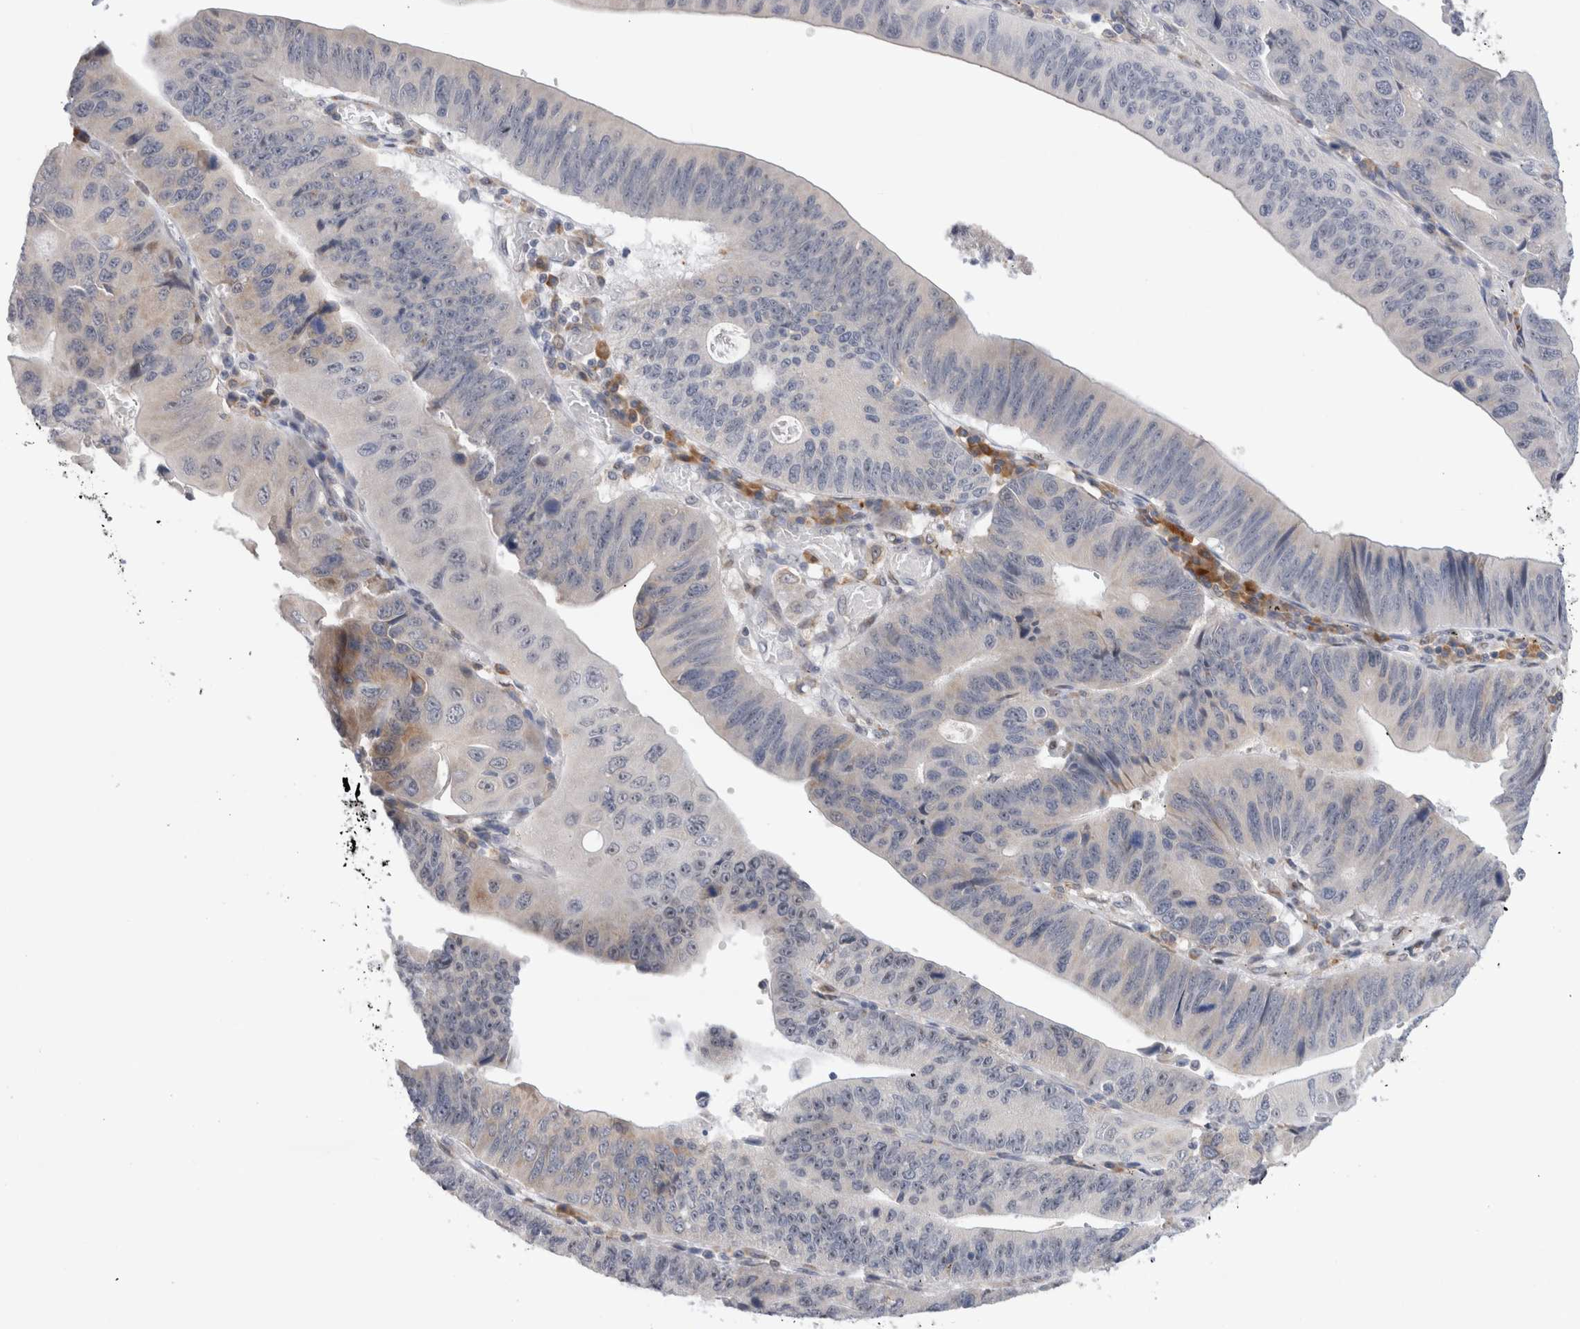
{"staining": {"intensity": "negative", "quantity": "none", "location": "none"}, "tissue": "stomach cancer", "cell_type": "Tumor cells", "image_type": "cancer", "snomed": [{"axis": "morphology", "description": "Adenocarcinoma, NOS"}, {"axis": "topography", "description": "Stomach"}], "caption": "A photomicrograph of human stomach cancer is negative for staining in tumor cells. The staining was performed using DAB to visualize the protein expression in brown, while the nuclei were stained in blue with hematoxylin (Magnification: 20x).", "gene": "VCPIP1", "patient": {"sex": "male", "age": 59}}